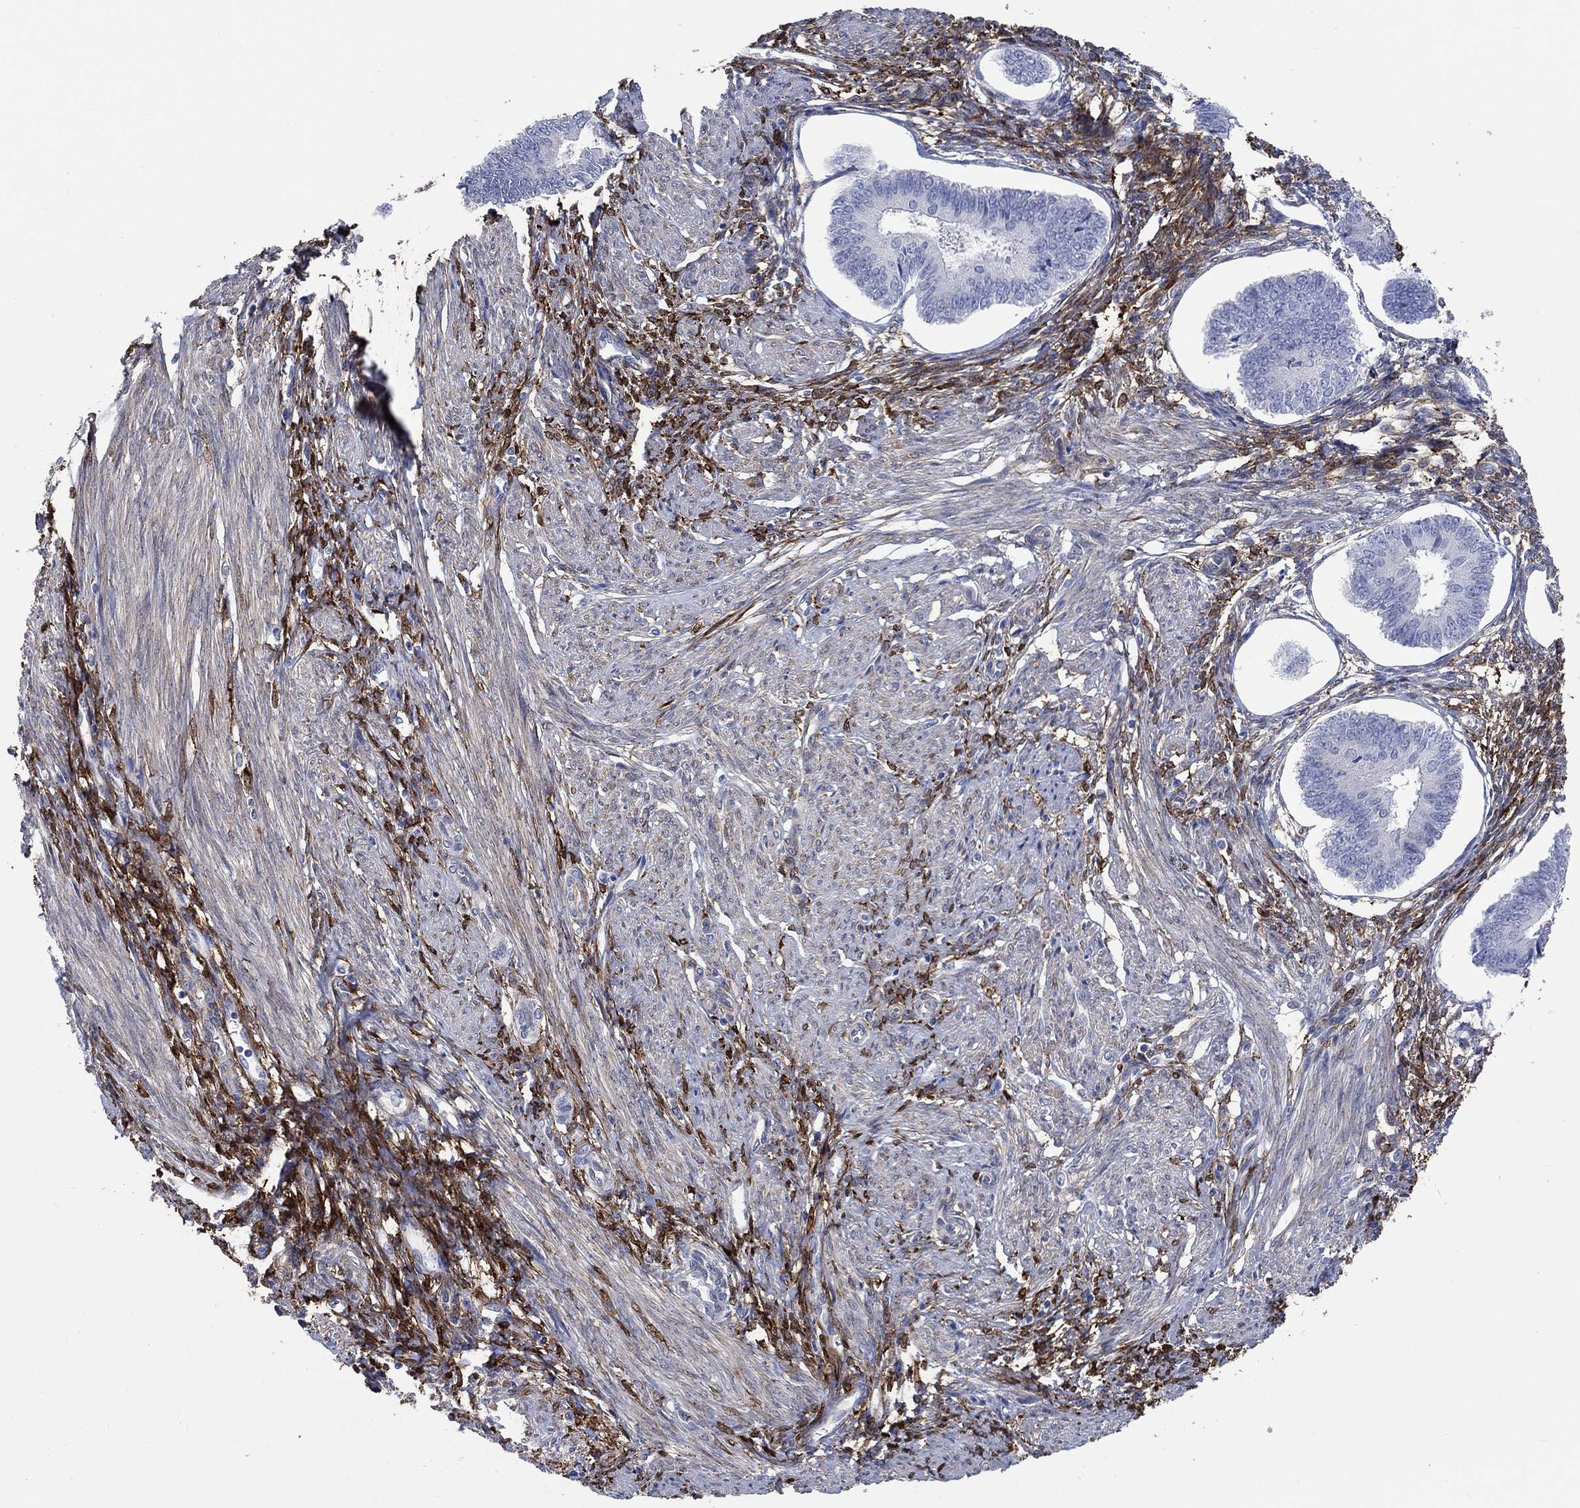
{"staining": {"intensity": "strong", "quantity": "25%-75%", "location": "cytoplasmic/membranous"}, "tissue": "endometrium", "cell_type": "Cells in endometrial stroma", "image_type": "normal", "snomed": [{"axis": "morphology", "description": "Normal tissue, NOS"}, {"axis": "topography", "description": "Endometrium"}], "caption": "A high amount of strong cytoplasmic/membranous positivity is seen in about 25%-75% of cells in endometrial stroma in normal endometrium.", "gene": "TGM2", "patient": {"sex": "female", "age": 42}}